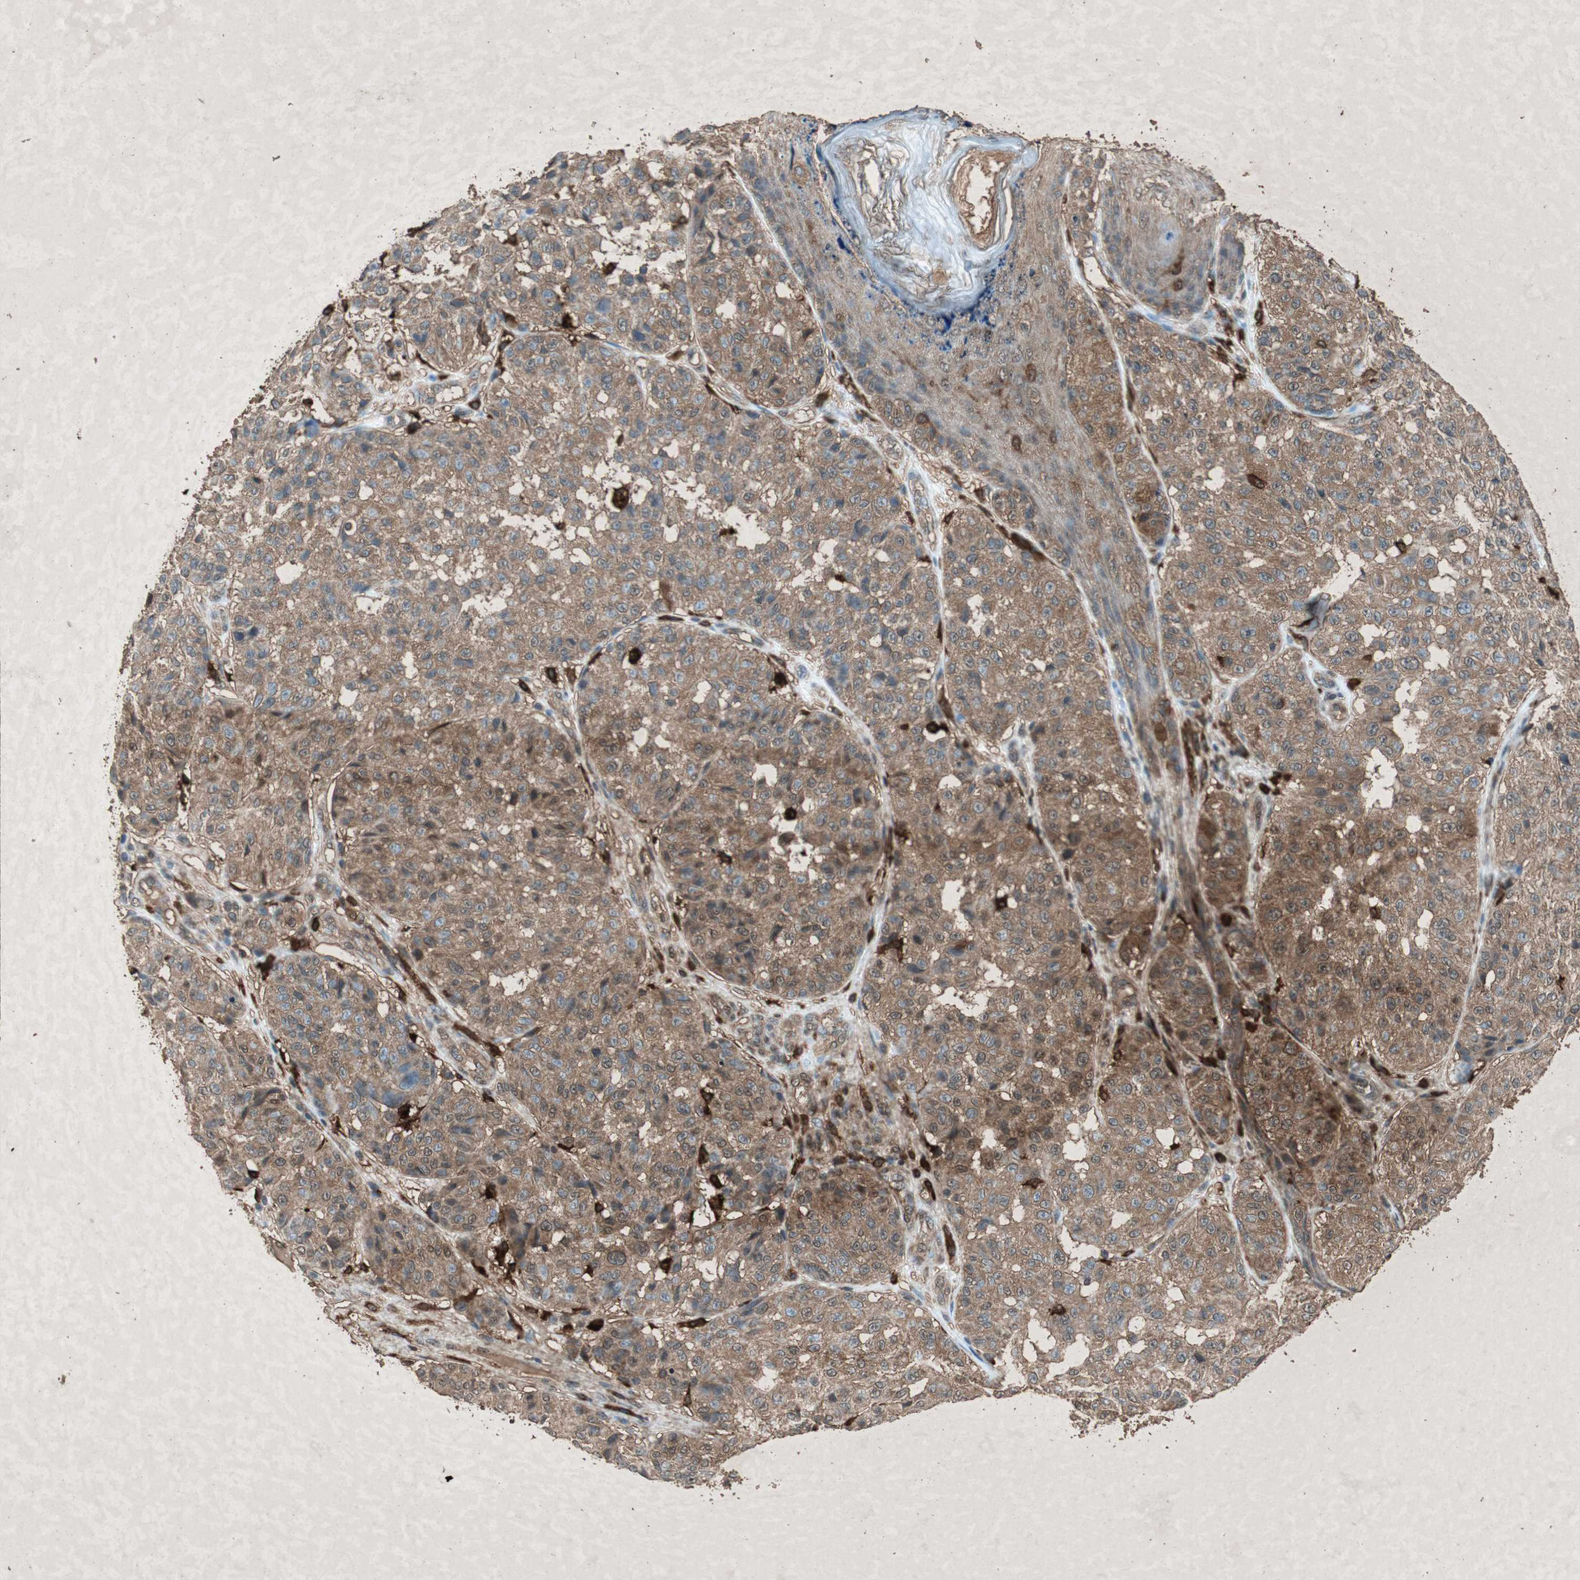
{"staining": {"intensity": "moderate", "quantity": ">75%", "location": "cytoplasmic/membranous"}, "tissue": "melanoma", "cell_type": "Tumor cells", "image_type": "cancer", "snomed": [{"axis": "morphology", "description": "Malignant melanoma, NOS"}, {"axis": "topography", "description": "Skin"}], "caption": "An image of human melanoma stained for a protein shows moderate cytoplasmic/membranous brown staining in tumor cells. (DAB (3,3'-diaminobenzidine) IHC with brightfield microscopy, high magnification).", "gene": "TYROBP", "patient": {"sex": "female", "age": 46}}